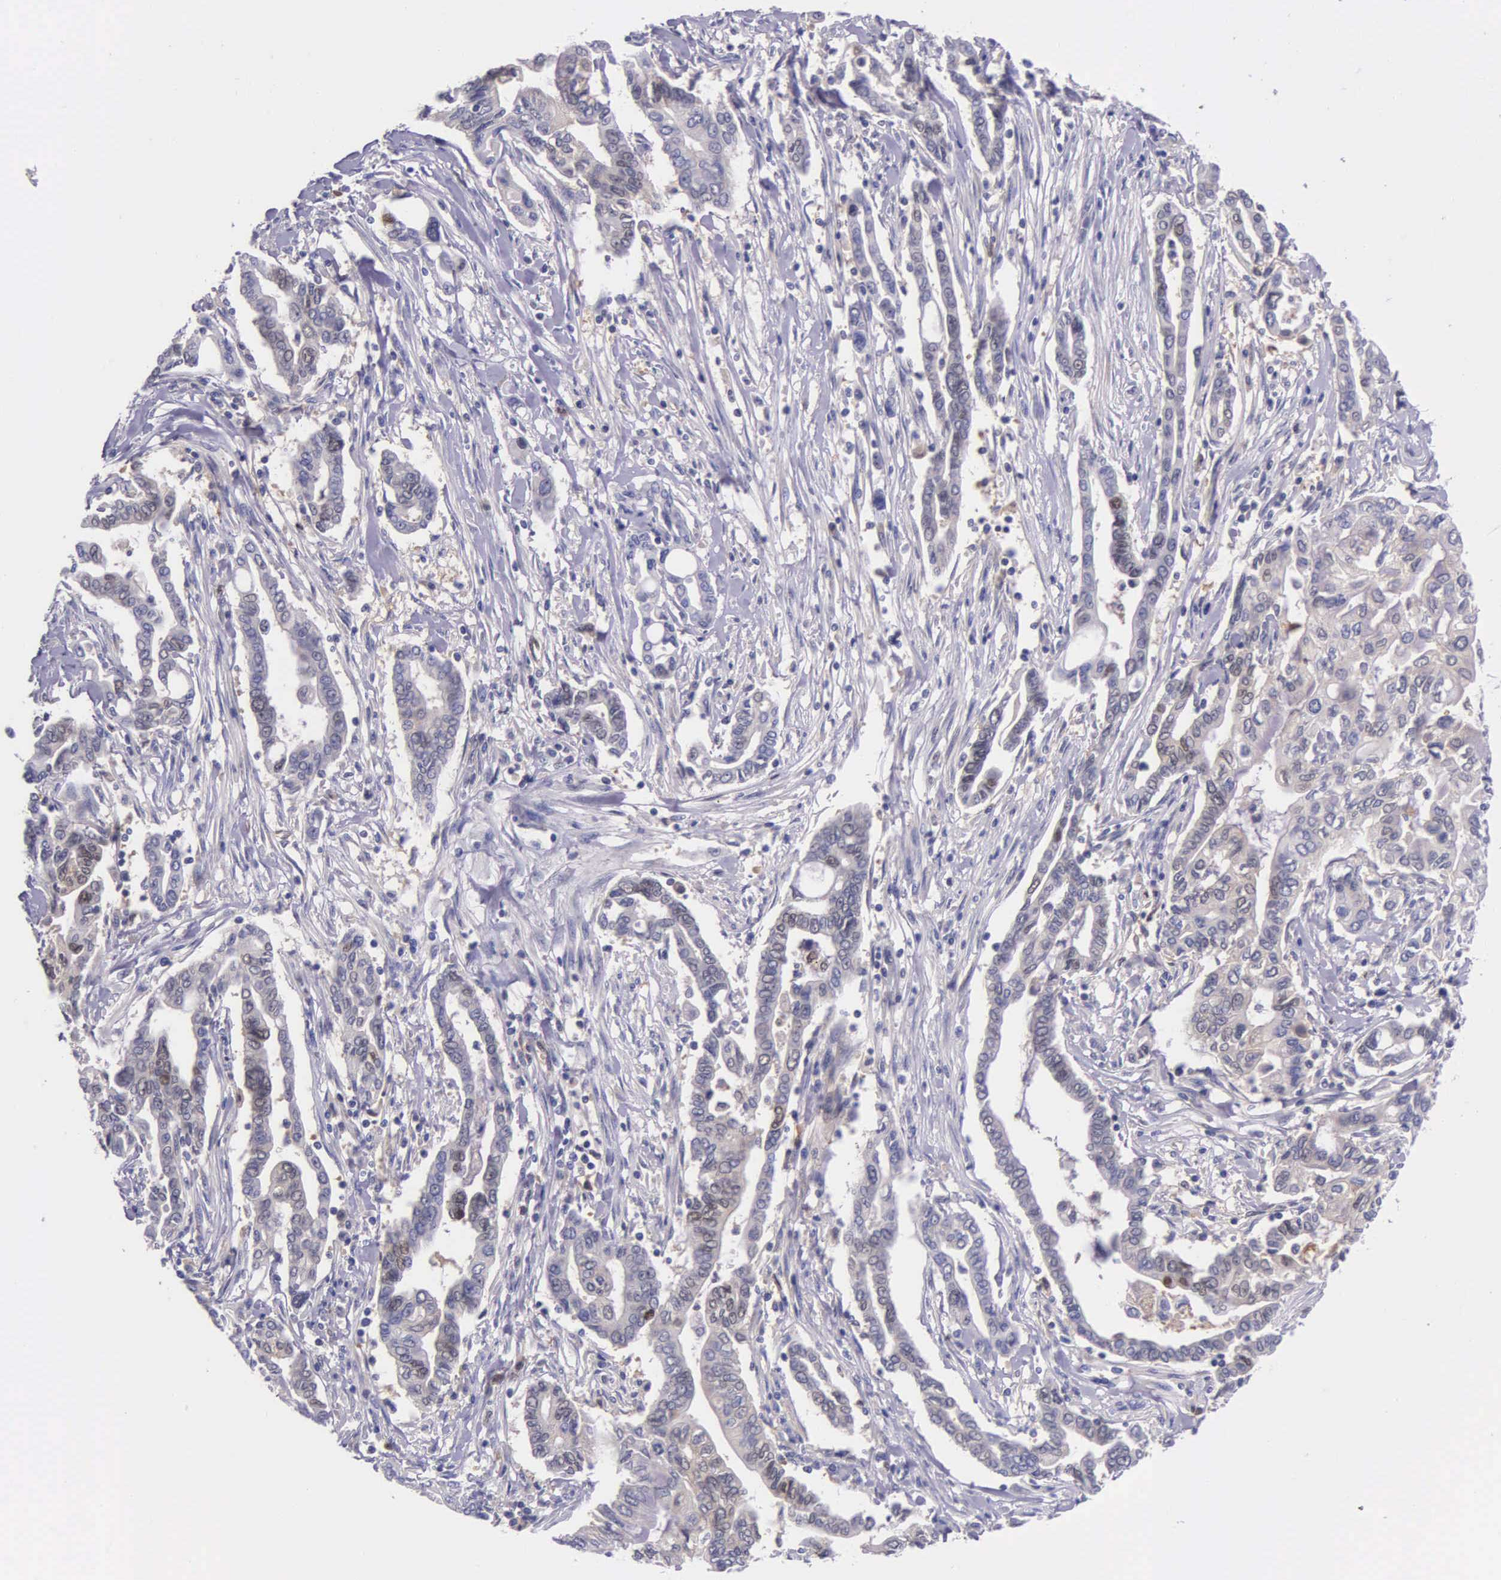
{"staining": {"intensity": "negative", "quantity": "none", "location": "none"}, "tissue": "pancreatic cancer", "cell_type": "Tumor cells", "image_type": "cancer", "snomed": [{"axis": "morphology", "description": "Adenocarcinoma, NOS"}, {"axis": "topography", "description": "Pancreas"}], "caption": "Photomicrograph shows no protein staining in tumor cells of adenocarcinoma (pancreatic) tissue.", "gene": "GMPR2", "patient": {"sex": "female", "age": 57}}